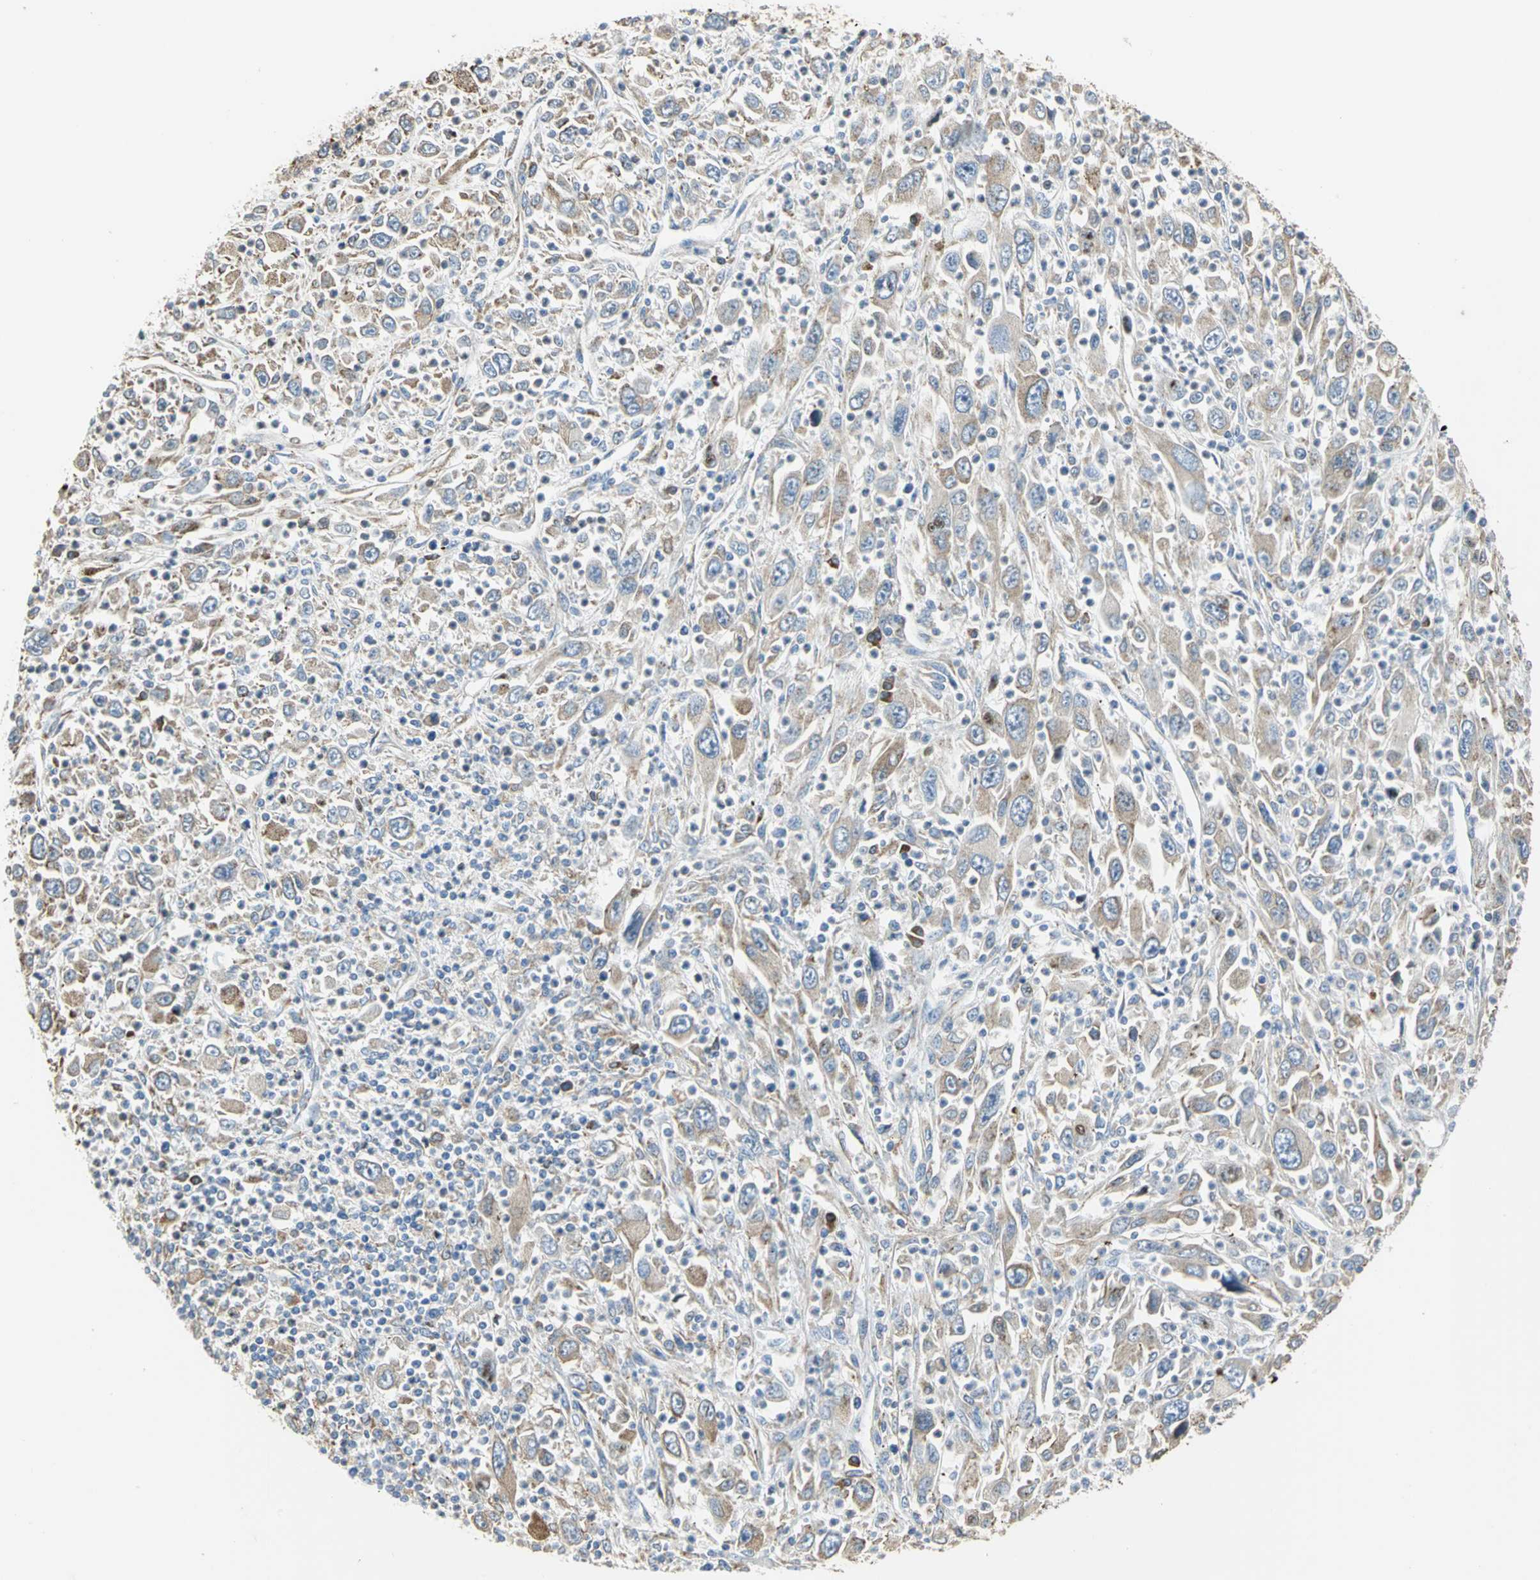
{"staining": {"intensity": "weak", "quantity": ">75%", "location": "cytoplasmic/membranous"}, "tissue": "melanoma", "cell_type": "Tumor cells", "image_type": "cancer", "snomed": [{"axis": "morphology", "description": "Malignant melanoma, Metastatic site"}, {"axis": "topography", "description": "Skin"}], "caption": "This is a photomicrograph of IHC staining of malignant melanoma (metastatic site), which shows weak expression in the cytoplasmic/membranous of tumor cells.", "gene": "SDF2L1", "patient": {"sex": "female", "age": 56}}